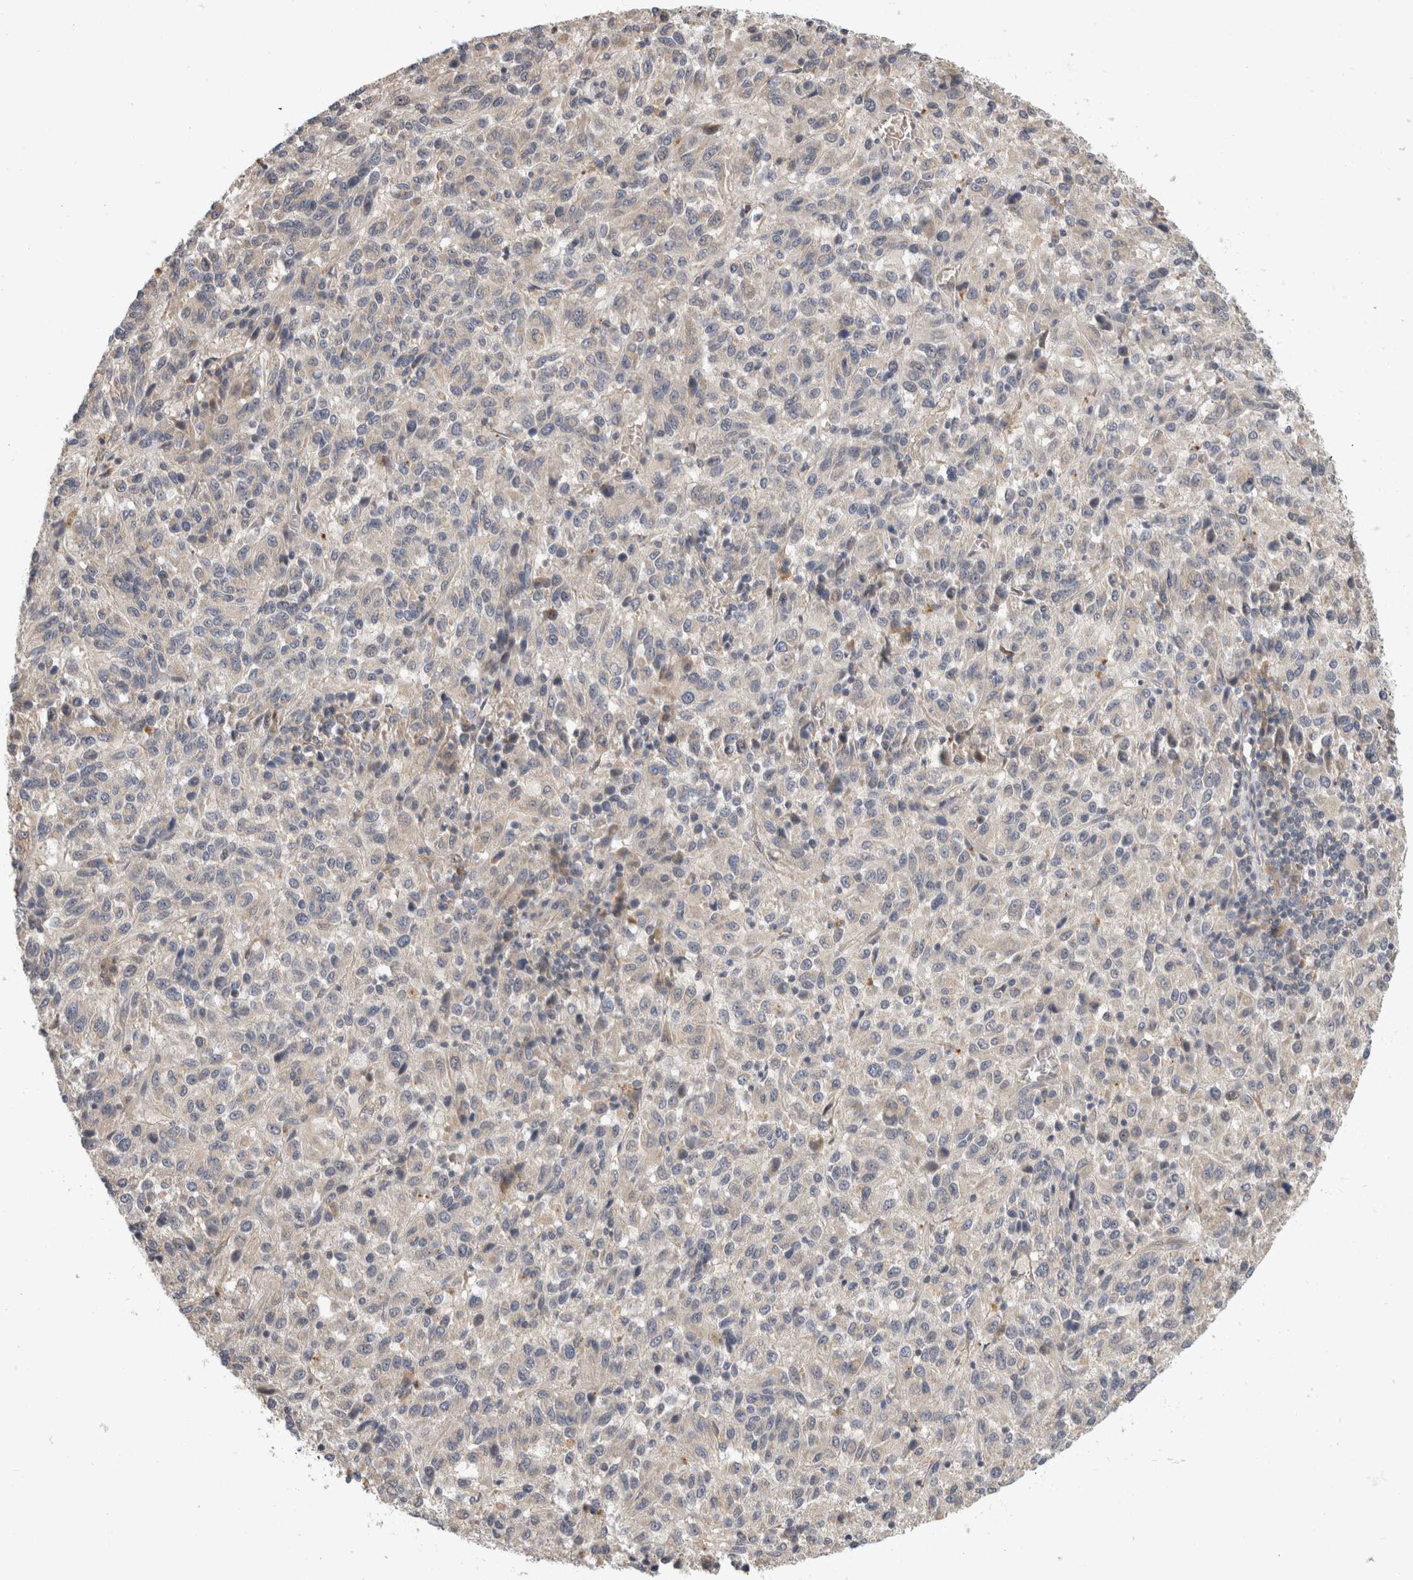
{"staining": {"intensity": "negative", "quantity": "none", "location": "none"}, "tissue": "melanoma", "cell_type": "Tumor cells", "image_type": "cancer", "snomed": [{"axis": "morphology", "description": "Malignant melanoma, Metastatic site"}, {"axis": "topography", "description": "Lung"}], "caption": "A micrograph of melanoma stained for a protein exhibits no brown staining in tumor cells. Nuclei are stained in blue.", "gene": "PGM1", "patient": {"sex": "male", "age": 64}}